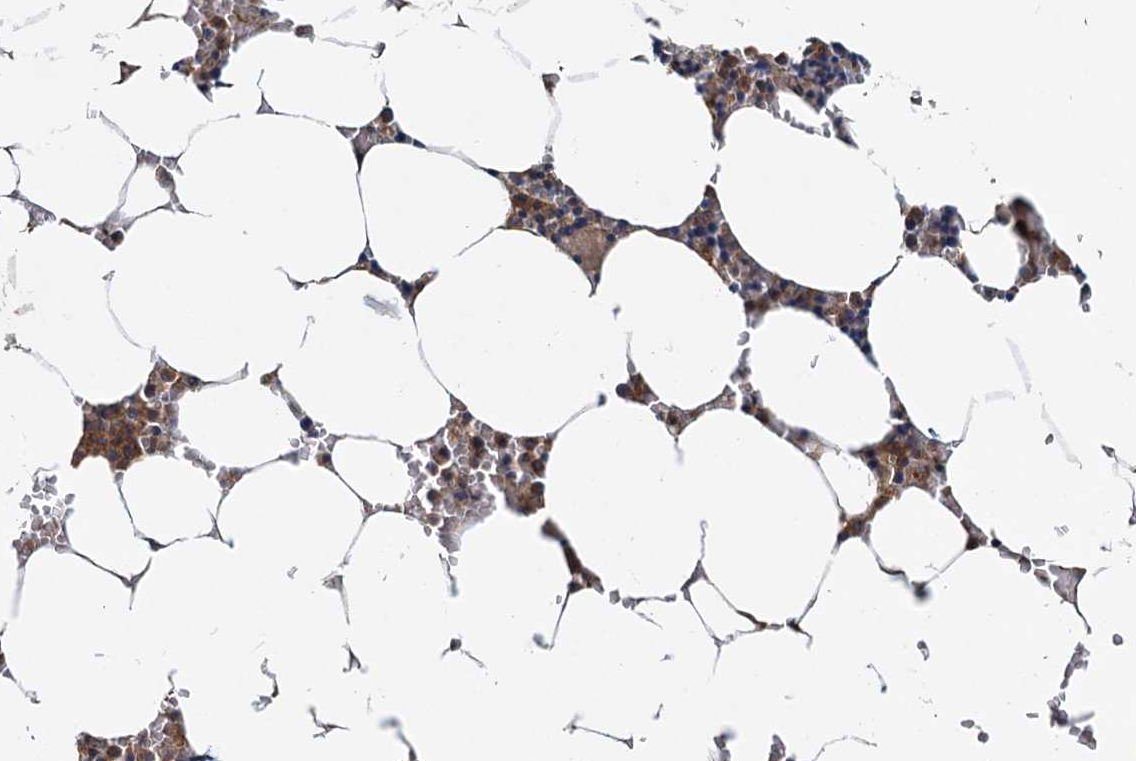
{"staining": {"intensity": "moderate", "quantity": "25%-75%", "location": "cytoplasmic/membranous"}, "tissue": "bone marrow", "cell_type": "Hematopoietic cells", "image_type": "normal", "snomed": [{"axis": "morphology", "description": "Normal tissue, NOS"}, {"axis": "topography", "description": "Bone marrow"}], "caption": "There is medium levels of moderate cytoplasmic/membranous staining in hematopoietic cells of normal bone marrow, as demonstrated by immunohistochemical staining (brown color).", "gene": "TOLLIP", "patient": {"sex": "male", "age": 70}}